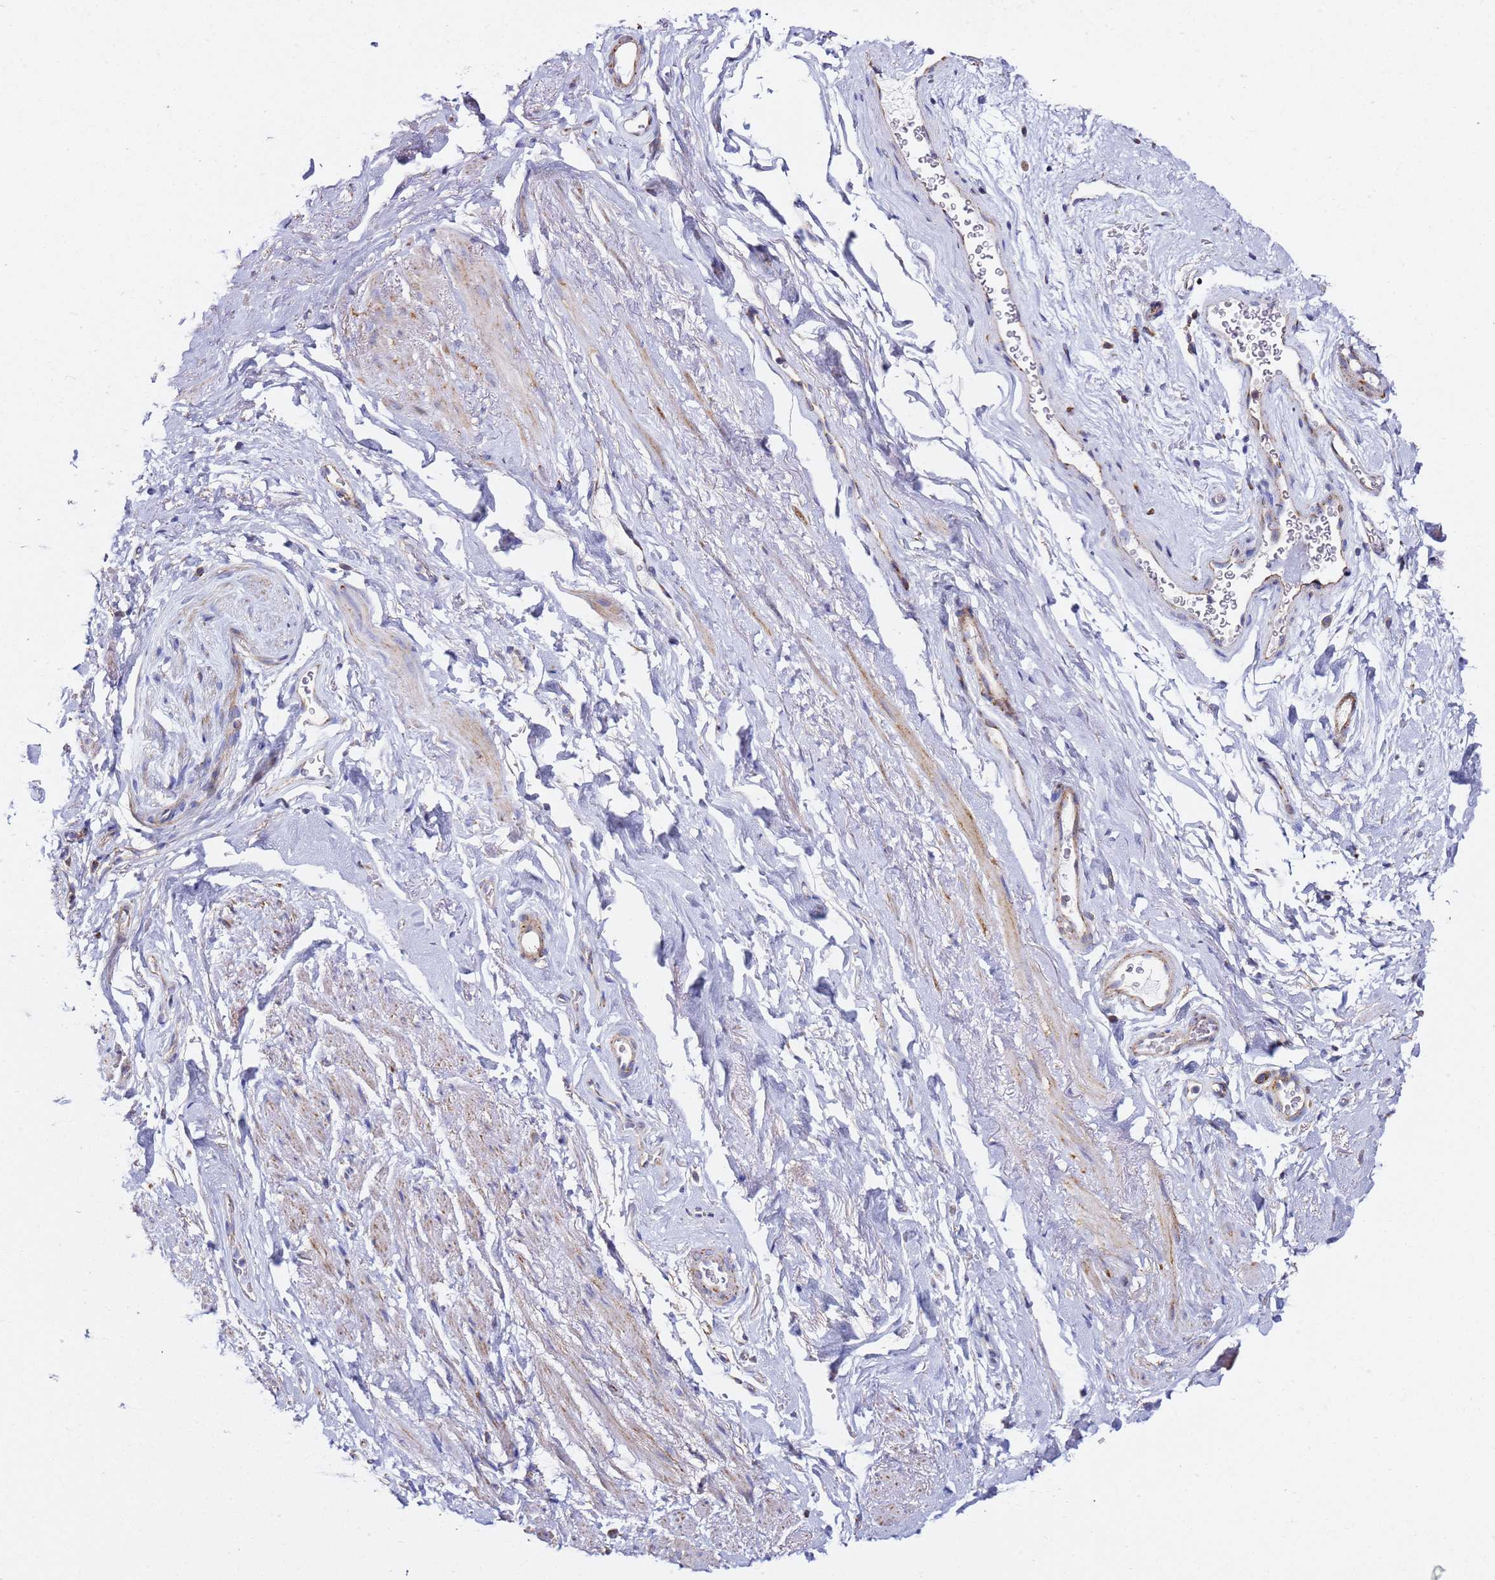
{"staining": {"intensity": "moderate", "quantity": "25%-75%", "location": "cytoplasmic/membranous"}, "tissue": "smooth muscle", "cell_type": "Smooth muscle cells", "image_type": "normal", "snomed": [{"axis": "morphology", "description": "Normal tissue, NOS"}, {"axis": "topography", "description": "Smooth muscle"}, {"axis": "topography", "description": "Peripheral nerve tissue"}], "caption": "Benign smooth muscle displays moderate cytoplasmic/membranous positivity in about 25%-75% of smooth muscle cells The protein is shown in brown color, while the nuclei are stained blue..", "gene": "NDUFA3", "patient": {"sex": "male", "age": 69}}